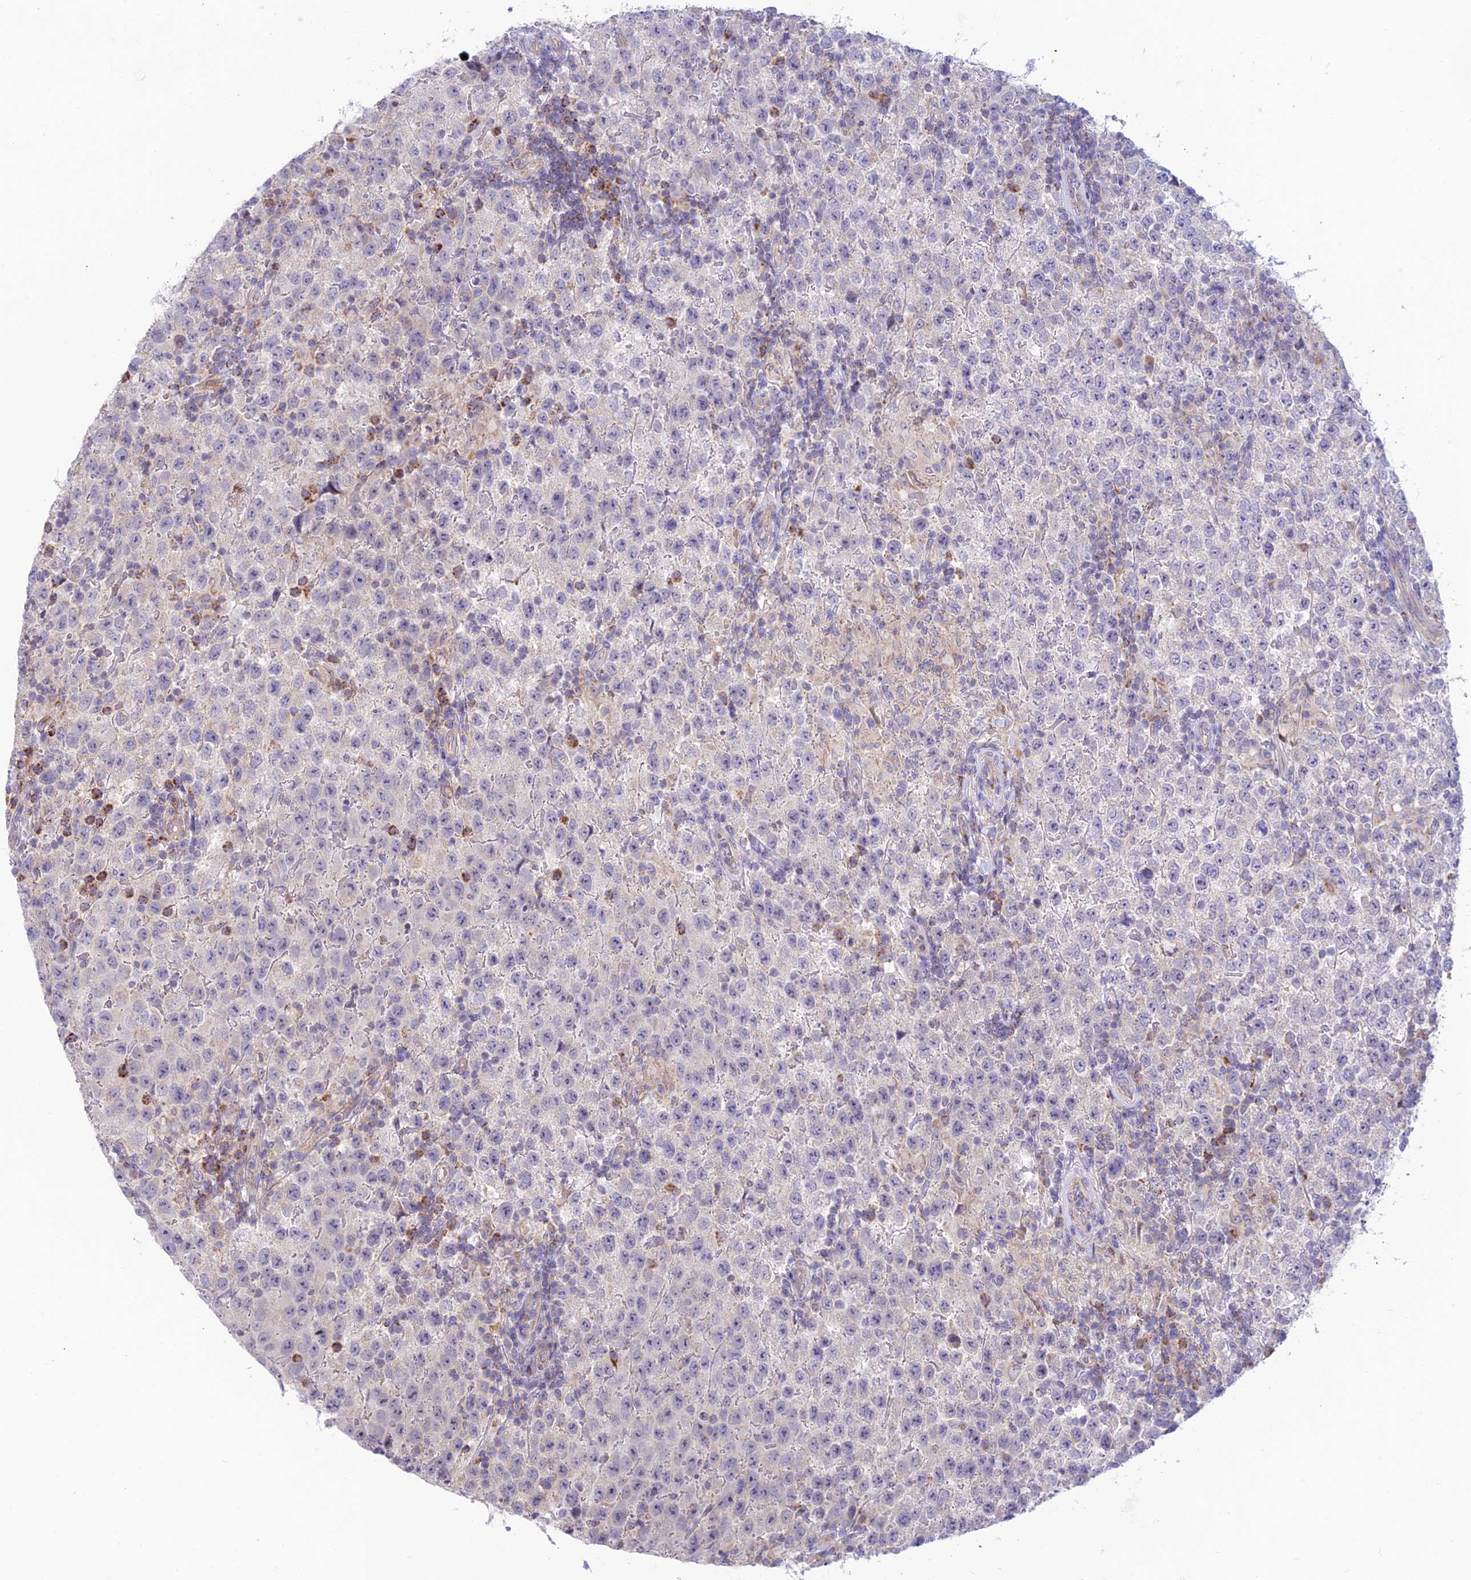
{"staining": {"intensity": "negative", "quantity": "none", "location": "none"}, "tissue": "testis cancer", "cell_type": "Tumor cells", "image_type": "cancer", "snomed": [{"axis": "morphology", "description": "Seminoma, NOS"}, {"axis": "morphology", "description": "Carcinoma, Embryonal, NOS"}, {"axis": "topography", "description": "Testis"}], "caption": "Protein analysis of testis cancer (embryonal carcinoma) shows no significant positivity in tumor cells.", "gene": "FAM186B", "patient": {"sex": "male", "age": 41}}